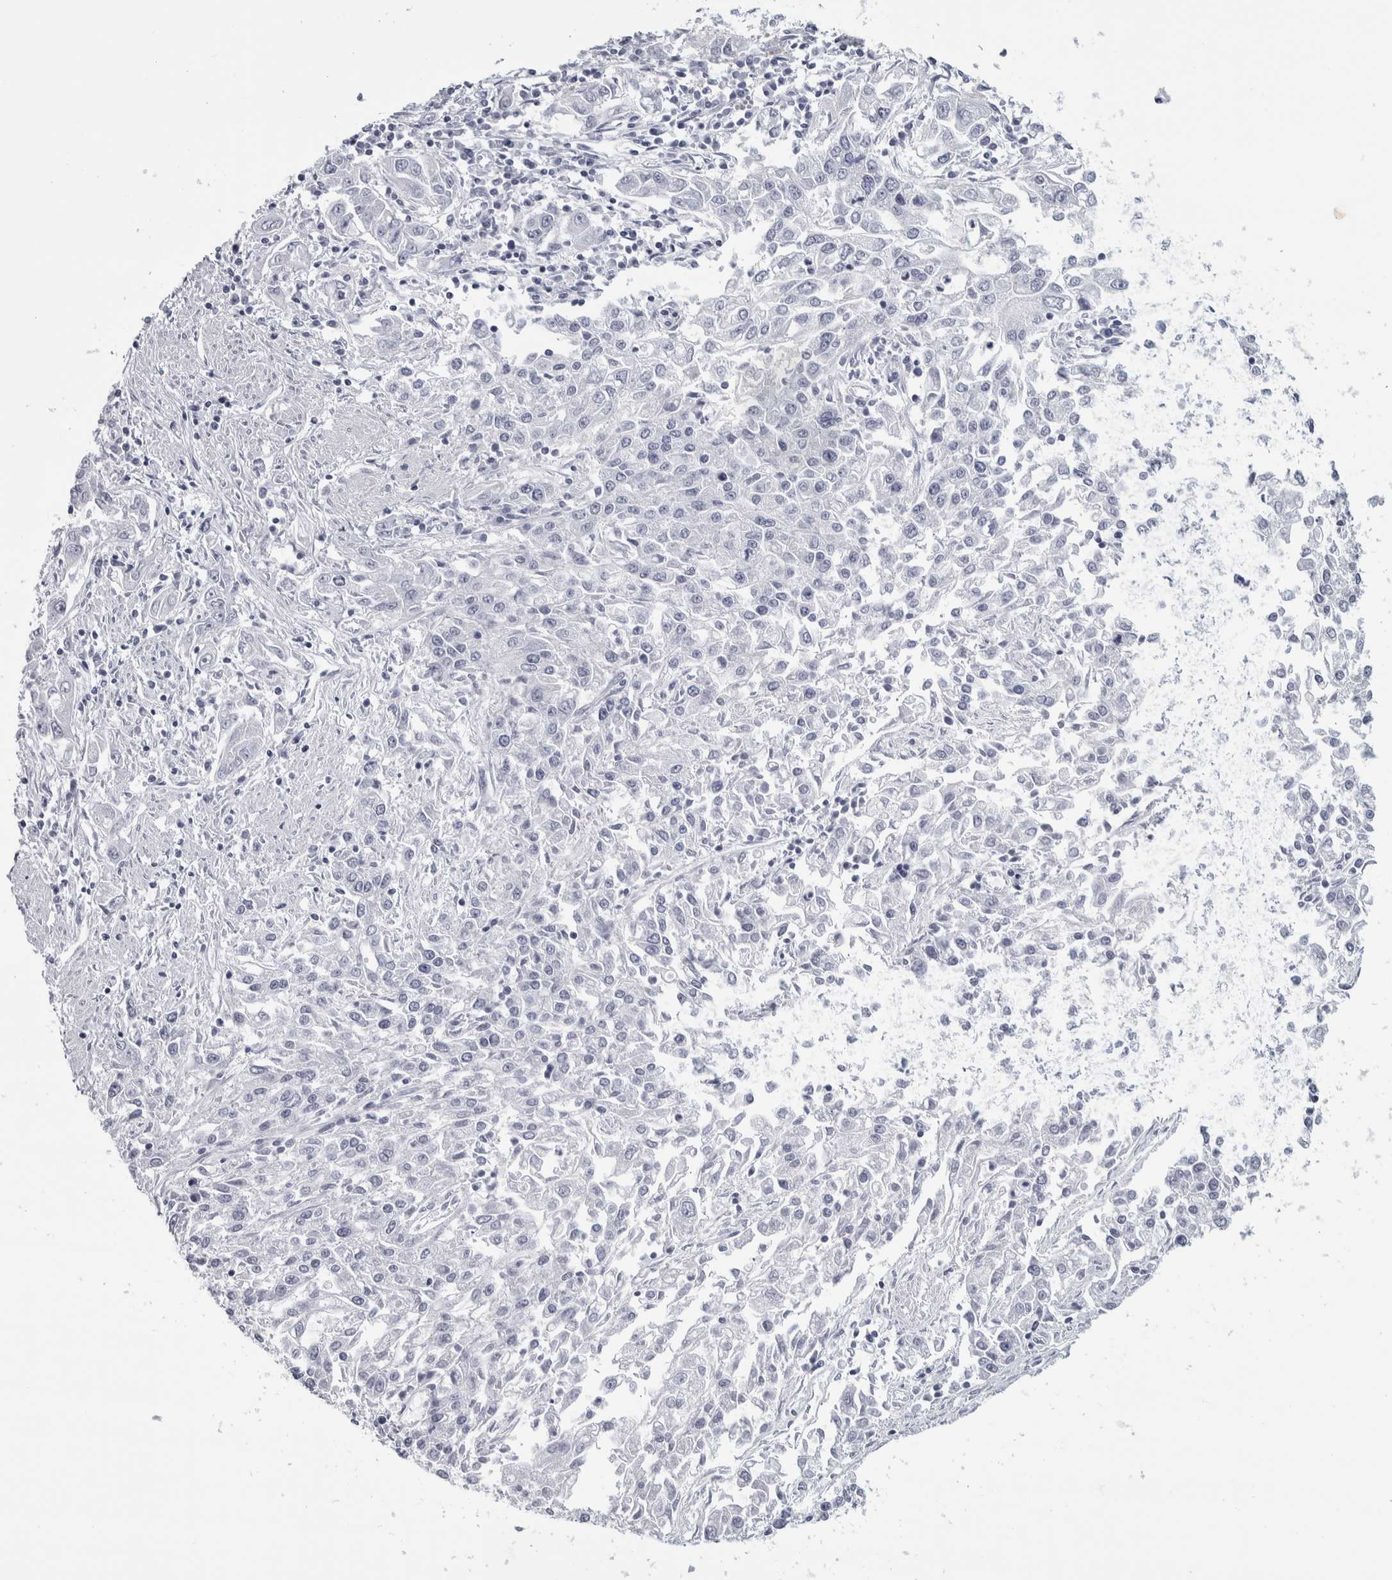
{"staining": {"intensity": "negative", "quantity": "none", "location": "none"}, "tissue": "endometrial cancer", "cell_type": "Tumor cells", "image_type": "cancer", "snomed": [{"axis": "morphology", "description": "Adenocarcinoma, NOS"}, {"axis": "topography", "description": "Endometrium"}], "caption": "Tumor cells show no significant staining in endometrial cancer (adenocarcinoma). (DAB (3,3'-diaminobenzidine) immunohistochemistry (IHC) visualized using brightfield microscopy, high magnification).", "gene": "NECAB1", "patient": {"sex": "female", "age": 49}}